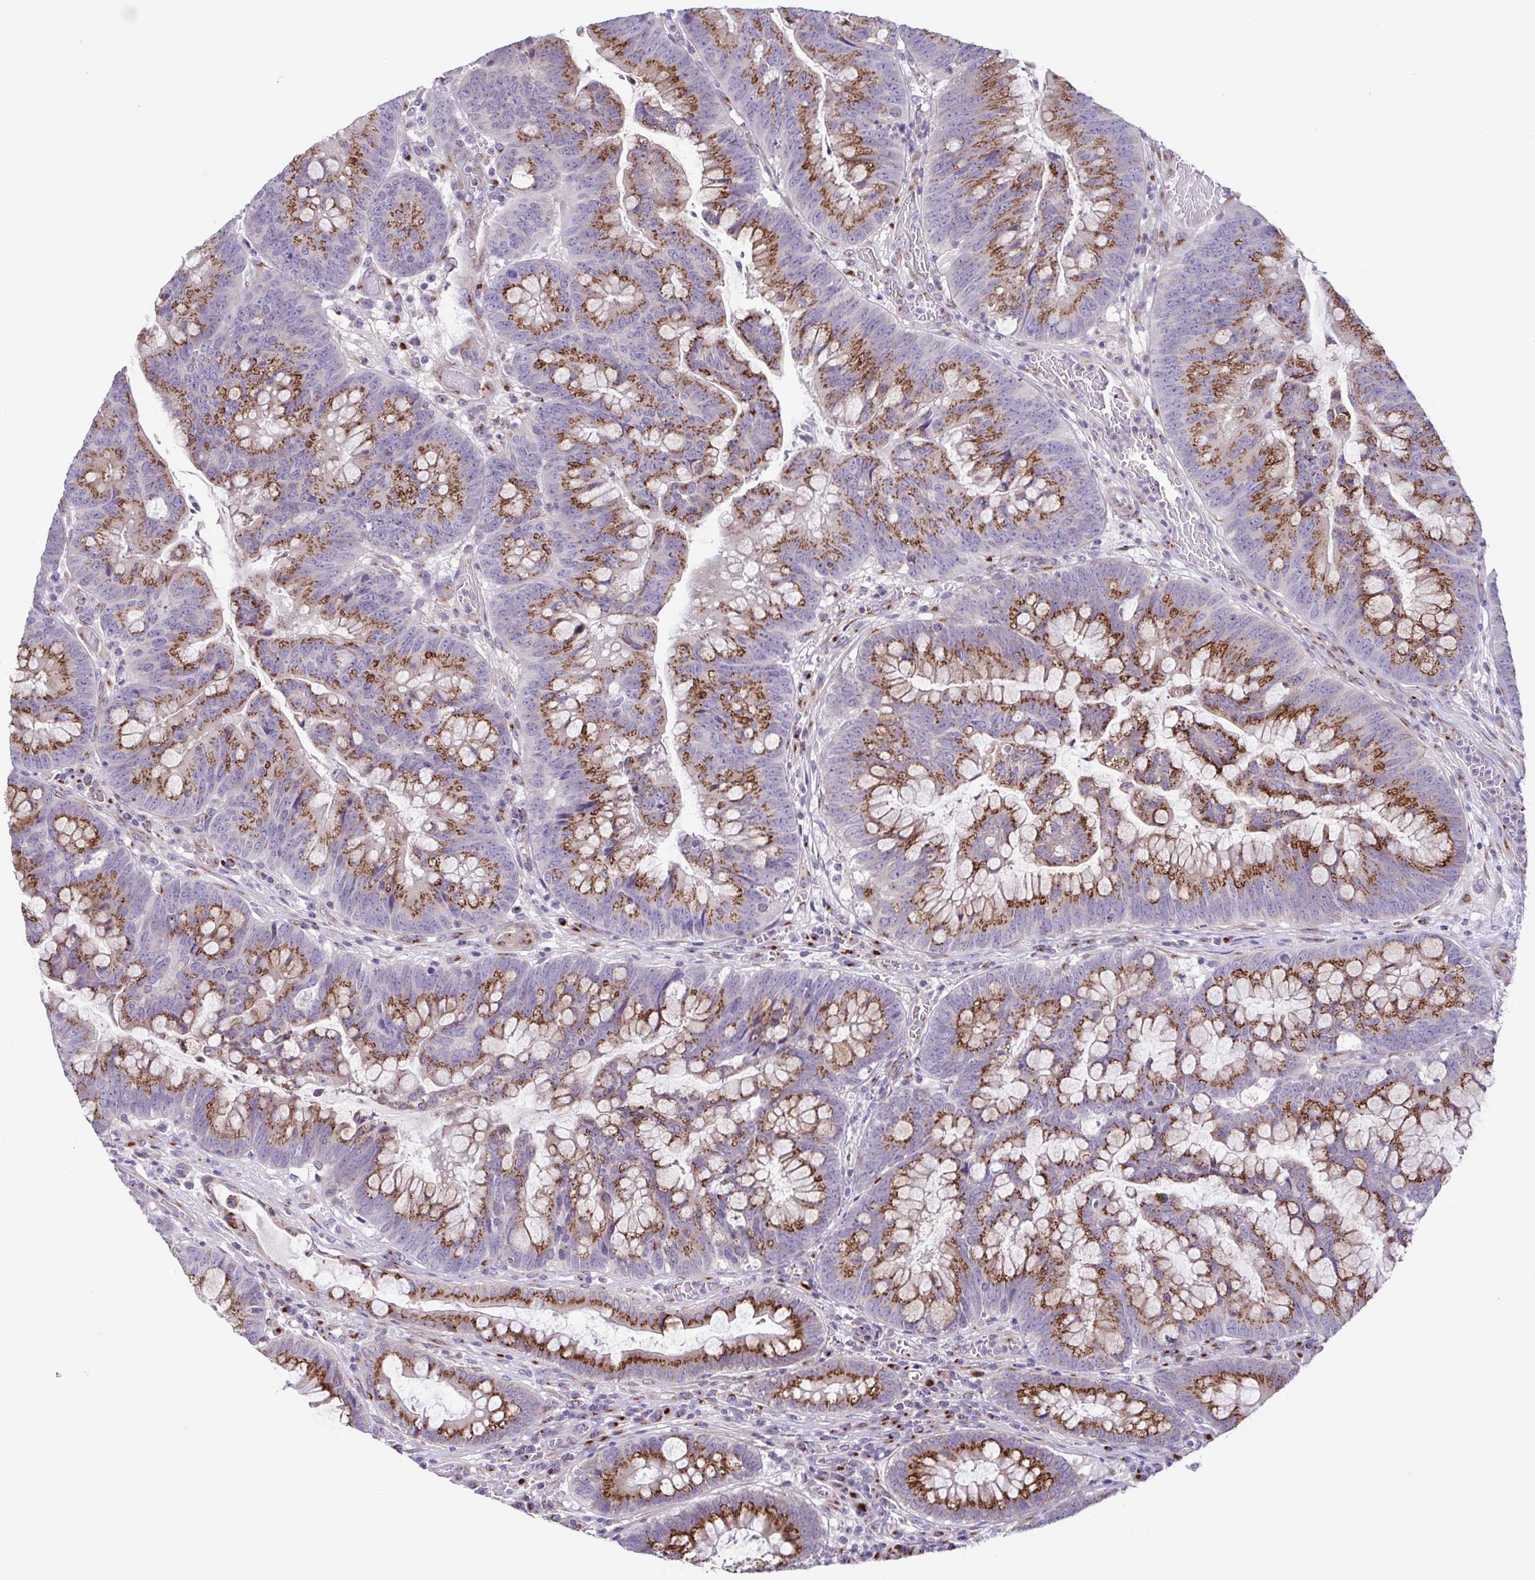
{"staining": {"intensity": "moderate", "quantity": ">75%", "location": "cytoplasmic/membranous"}, "tissue": "colorectal cancer", "cell_type": "Tumor cells", "image_type": "cancer", "snomed": [{"axis": "morphology", "description": "Adenocarcinoma, NOS"}, {"axis": "topography", "description": "Colon"}], "caption": "Human colorectal cancer stained for a protein (brown) shows moderate cytoplasmic/membranous positive positivity in about >75% of tumor cells.", "gene": "COL17A1", "patient": {"sex": "male", "age": 62}}